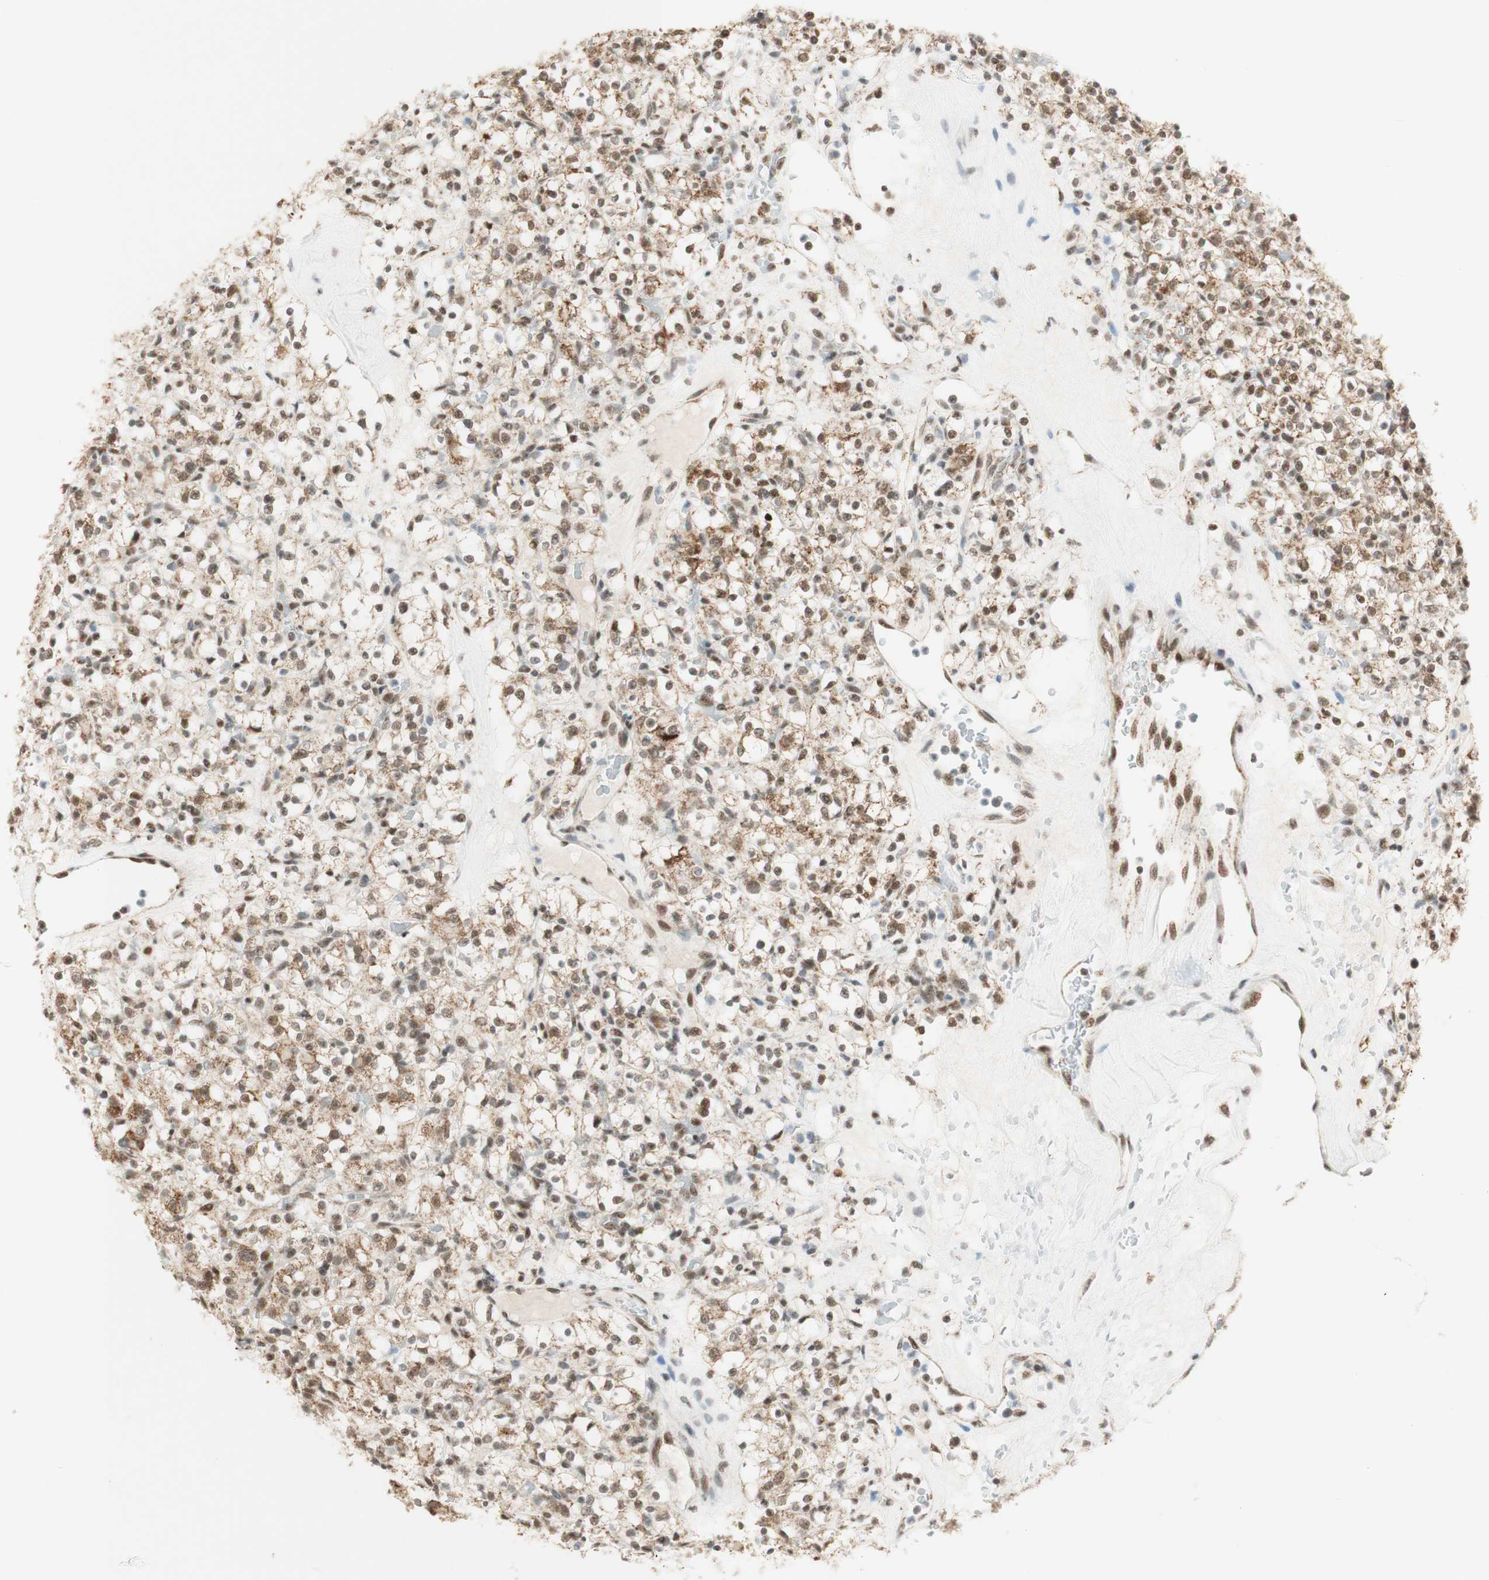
{"staining": {"intensity": "moderate", "quantity": ">75%", "location": "cytoplasmic/membranous,nuclear"}, "tissue": "renal cancer", "cell_type": "Tumor cells", "image_type": "cancer", "snomed": [{"axis": "morphology", "description": "Normal tissue, NOS"}, {"axis": "morphology", "description": "Adenocarcinoma, NOS"}, {"axis": "topography", "description": "Kidney"}], "caption": "Protein positivity by immunohistochemistry reveals moderate cytoplasmic/membranous and nuclear expression in about >75% of tumor cells in renal adenocarcinoma.", "gene": "ZNF782", "patient": {"sex": "female", "age": 72}}